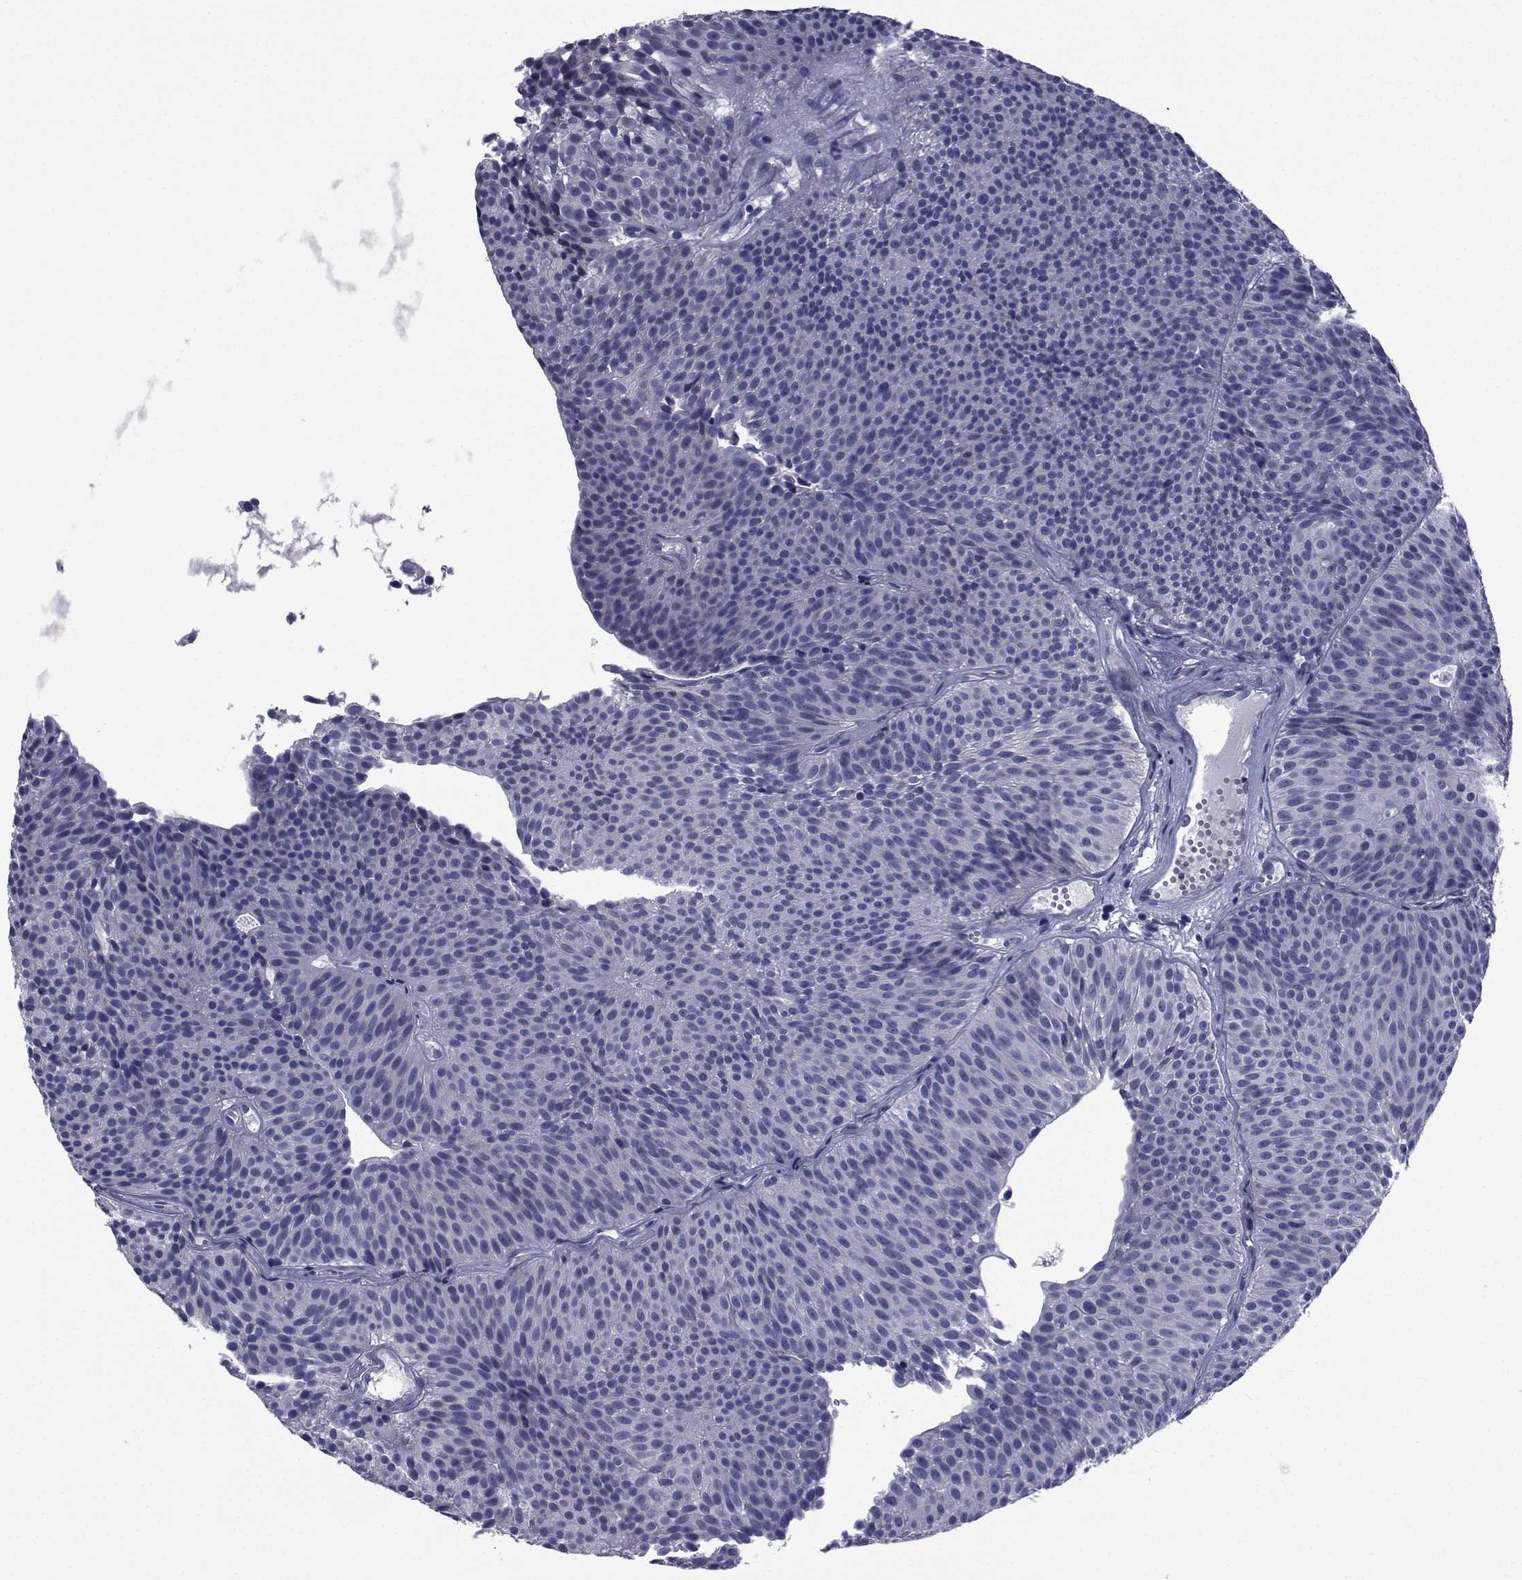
{"staining": {"intensity": "negative", "quantity": "none", "location": "none"}, "tissue": "urothelial cancer", "cell_type": "Tumor cells", "image_type": "cancer", "snomed": [{"axis": "morphology", "description": "Urothelial carcinoma, Low grade"}, {"axis": "topography", "description": "Urinary bladder"}], "caption": "Immunohistochemical staining of human urothelial cancer reveals no significant expression in tumor cells.", "gene": "ROPN1", "patient": {"sex": "male", "age": 63}}